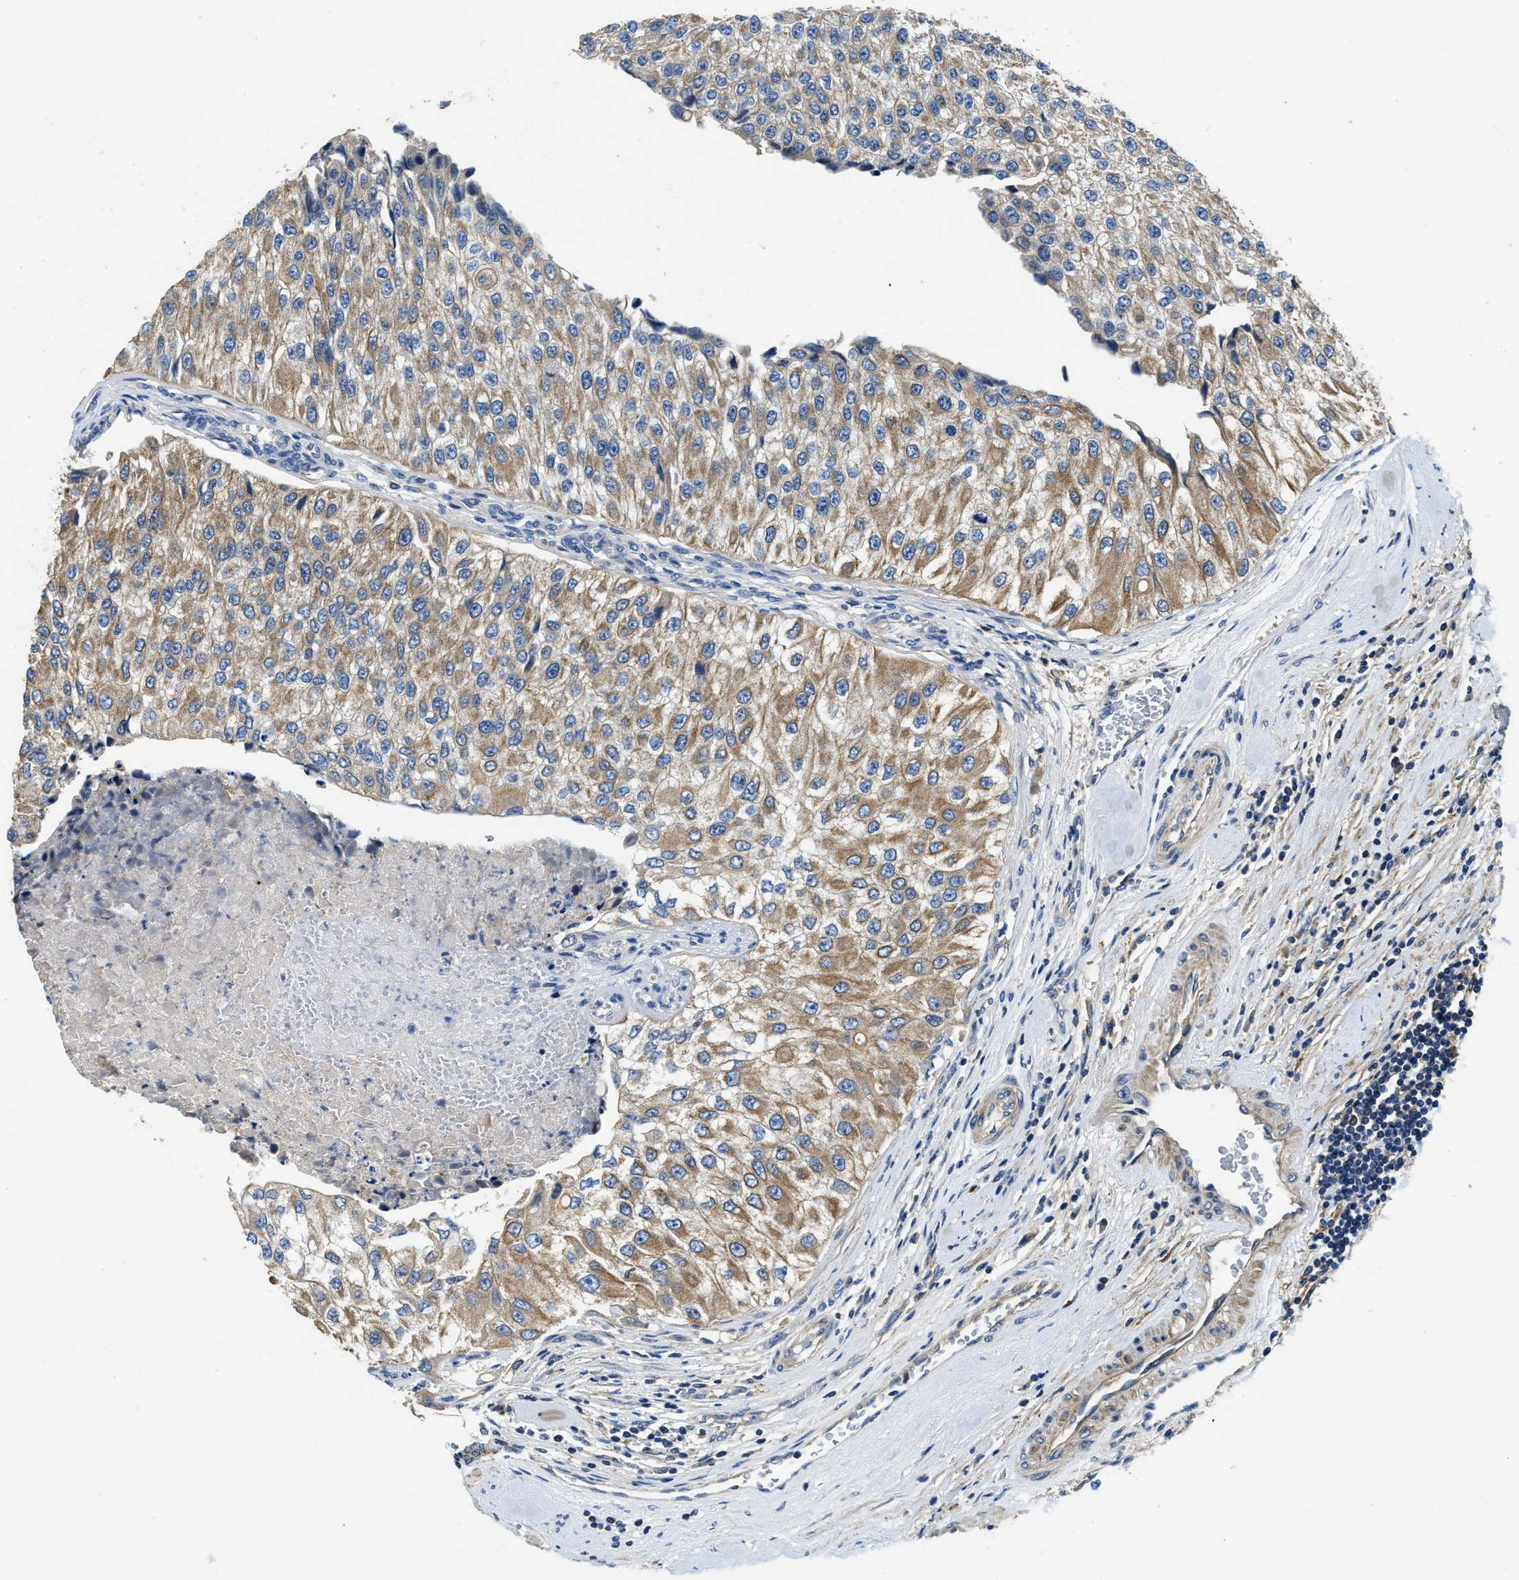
{"staining": {"intensity": "moderate", "quantity": ">75%", "location": "cytoplasmic/membranous"}, "tissue": "urothelial cancer", "cell_type": "Tumor cells", "image_type": "cancer", "snomed": [{"axis": "morphology", "description": "Urothelial carcinoma, High grade"}, {"axis": "topography", "description": "Kidney"}, {"axis": "topography", "description": "Urinary bladder"}], "caption": "About >75% of tumor cells in urothelial cancer demonstrate moderate cytoplasmic/membranous protein staining as visualized by brown immunohistochemical staining.", "gene": "STAT2", "patient": {"sex": "male", "age": 77}}